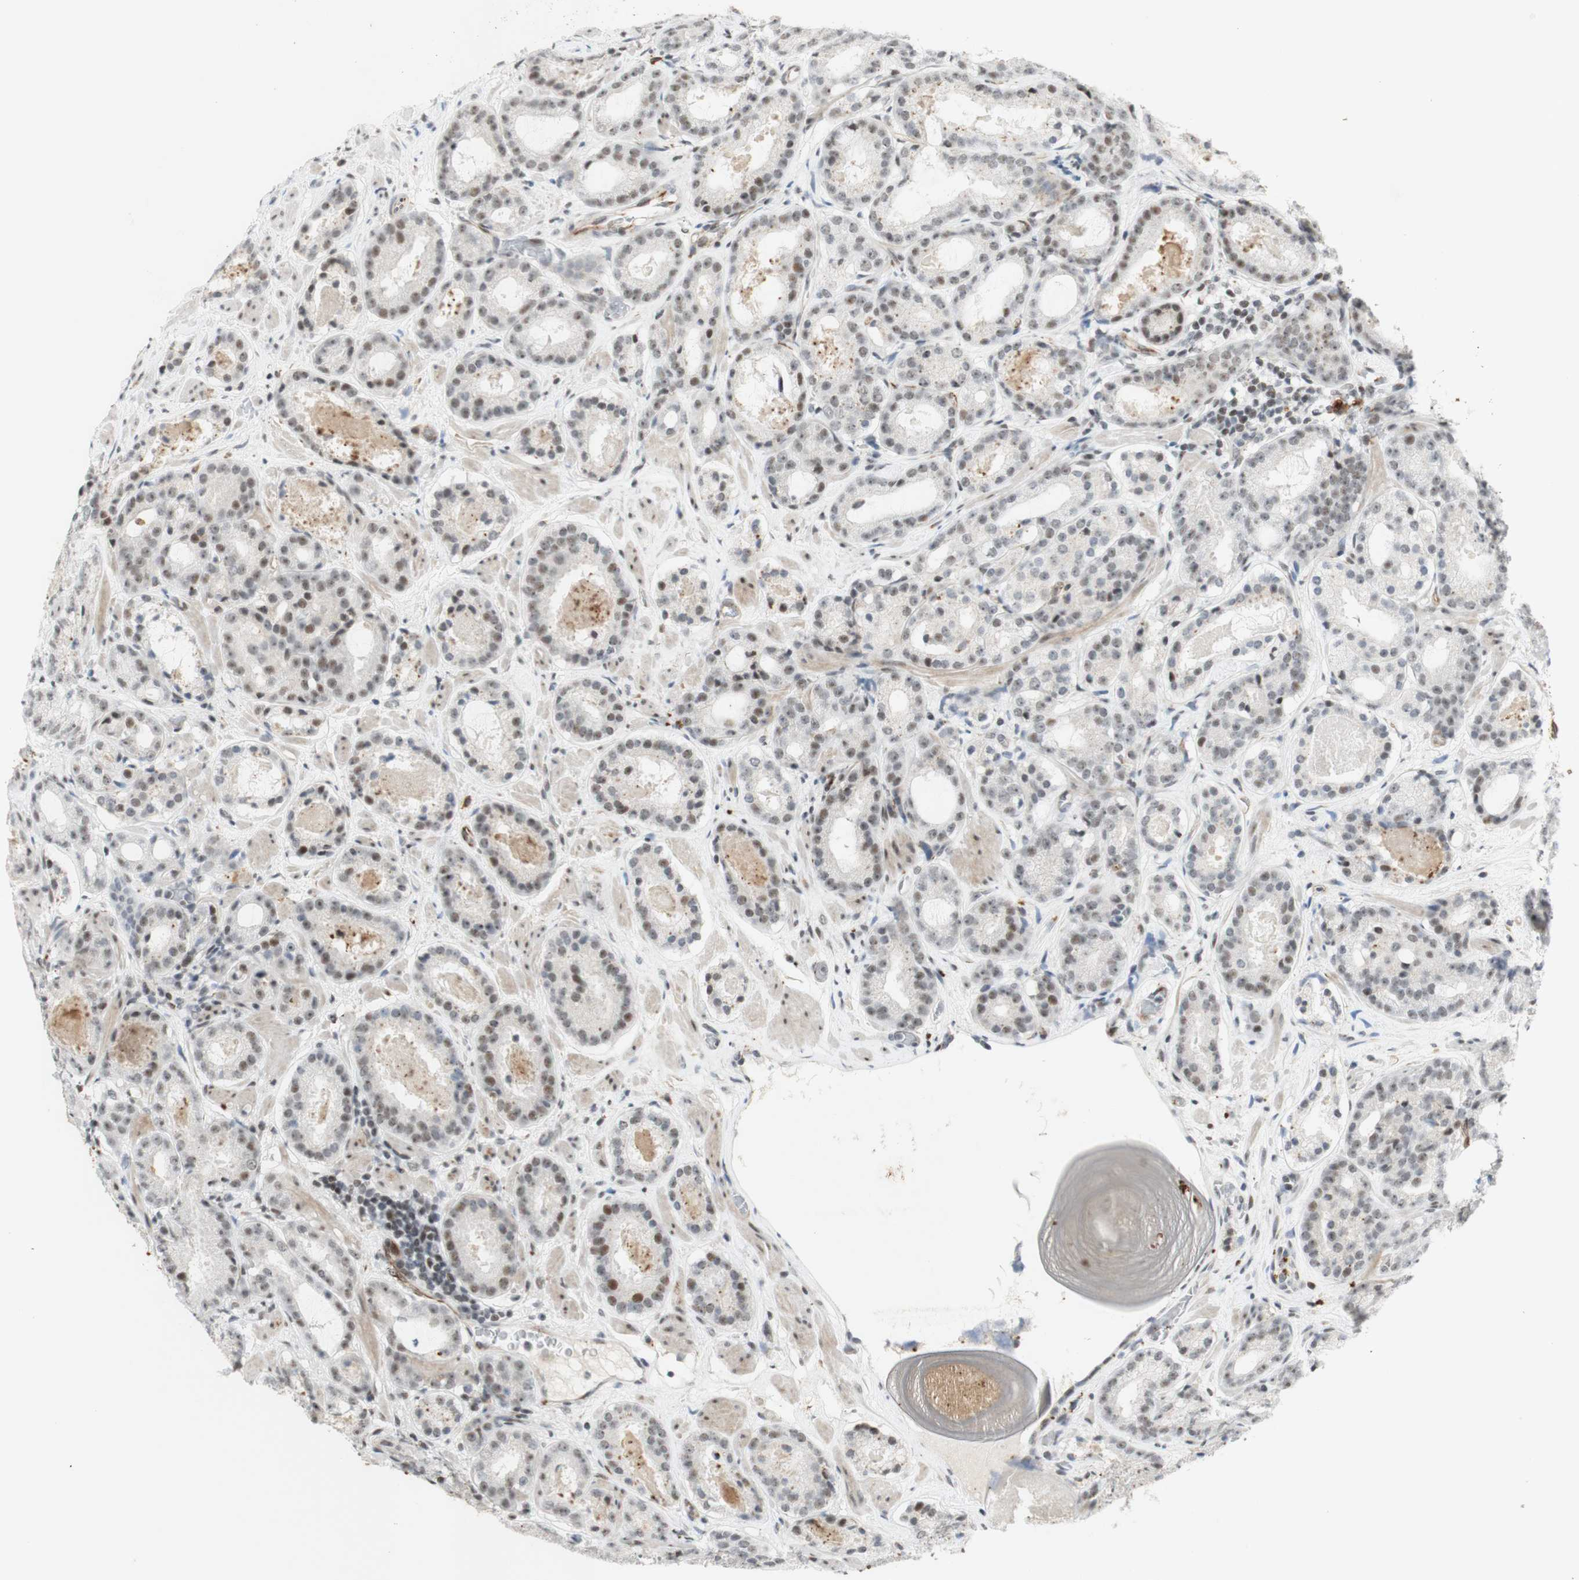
{"staining": {"intensity": "moderate", "quantity": ">75%", "location": "nuclear"}, "tissue": "prostate cancer", "cell_type": "Tumor cells", "image_type": "cancer", "snomed": [{"axis": "morphology", "description": "Adenocarcinoma, Low grade"}, {"axis": "topography", "description": "Prostate"}], "caption": "Immunohistochemical staining of prostate low-grade adenocarcinoma exhibits moderate nuclear protein staining in approximately >75% of tumor cells.", "gene": "IRF1", "patient": {"sex": "male", "age": 69}}